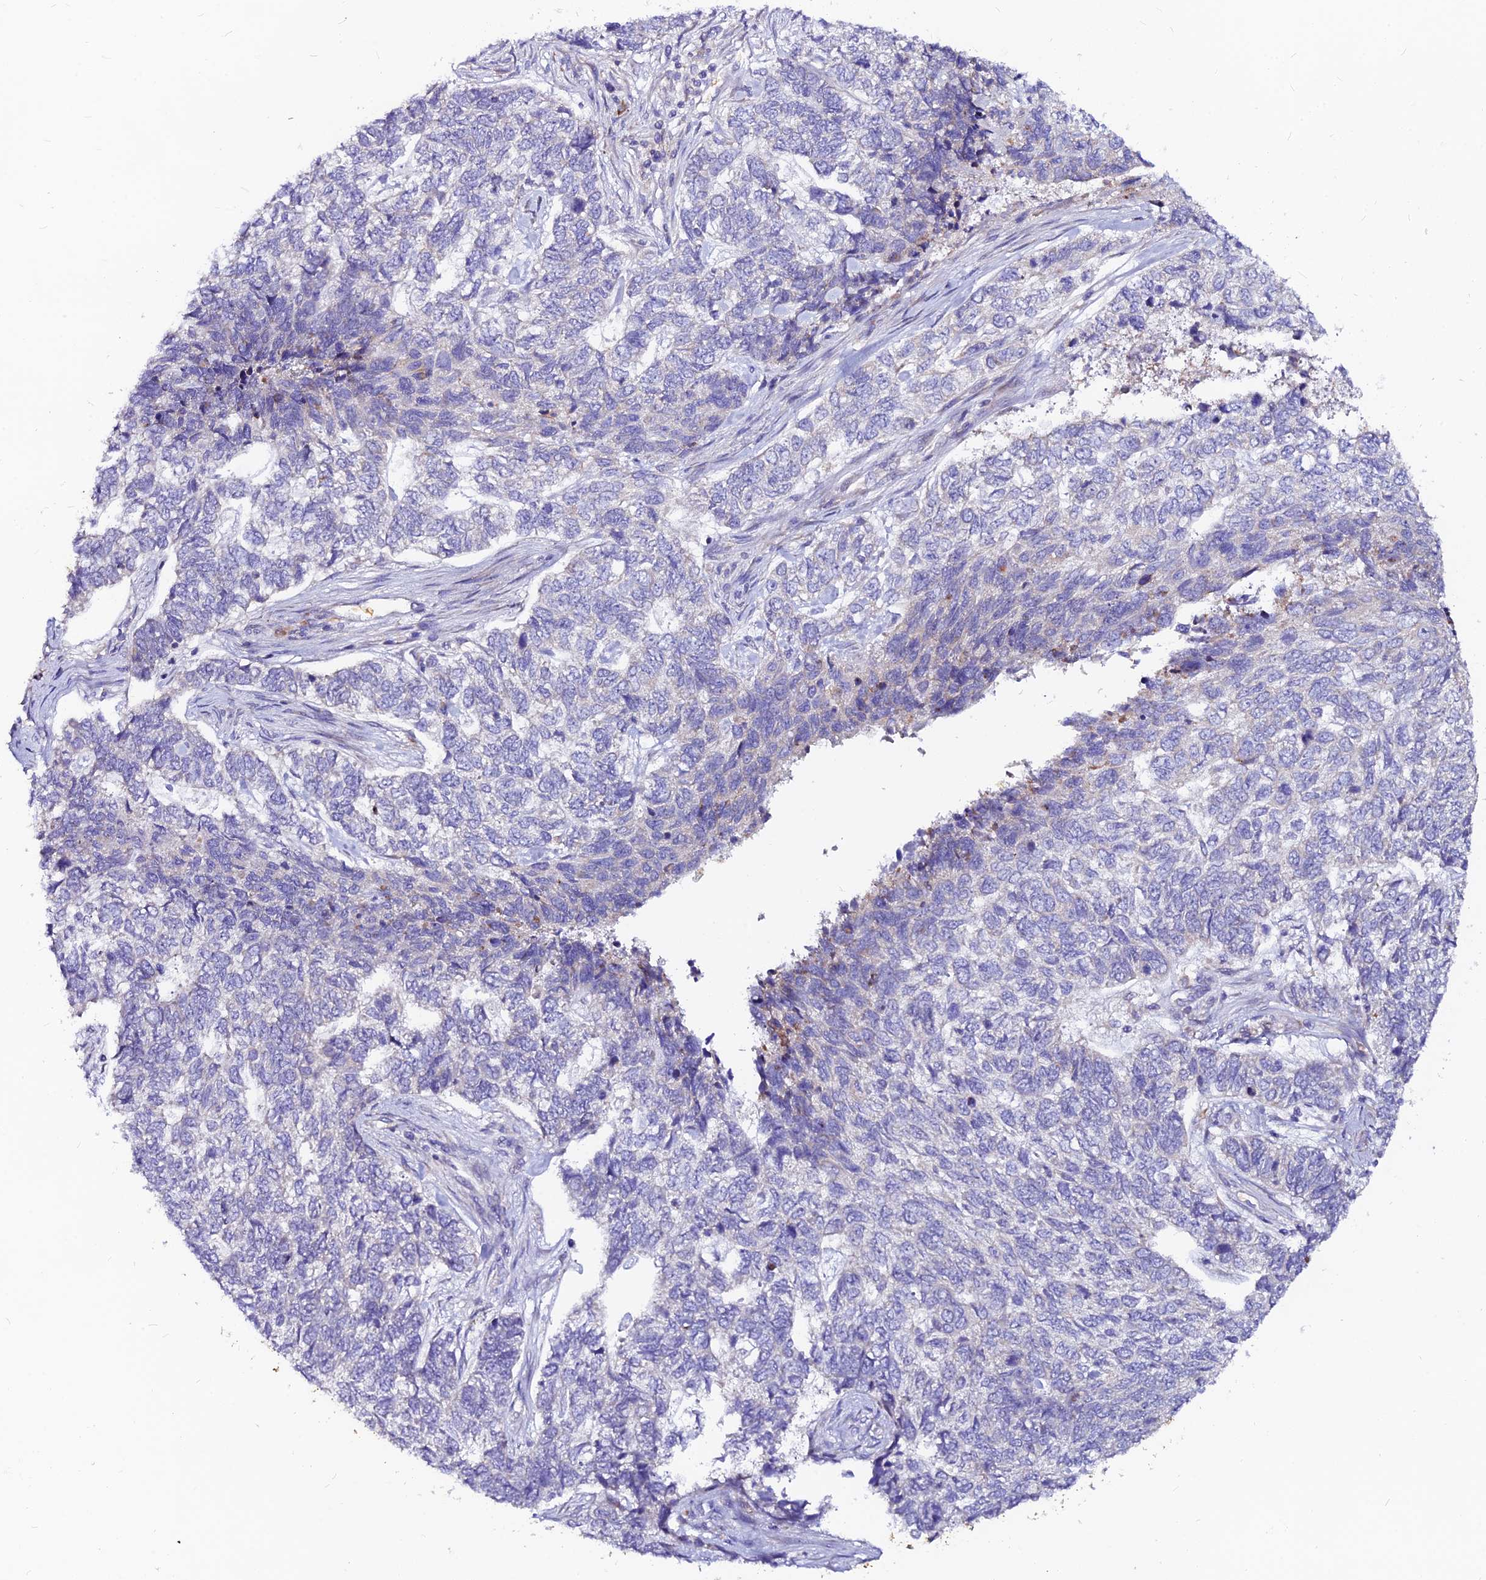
{"staining": {"intensity": "negative", "quantity": "none", "location": "none"}, "tissue": "skin cancer", "cell_type": "Tumor cells", "image_type": "cancer", "snomed": [{"axis": "morphology", "description": "Basal cell carcinoma"}, {"axis": "topography", "description": "Skin"}], "caption": "A histopathology image of human skin cancer (basal cell carcinoma) is negative for staining in tumor cells. (Stains: DAB immunohistochemistry with hematoxylin counter stain, Microscopy: brightfield microscopy at high magnification).", "gene": "DENND2D", "patient": {"sex": "female", "age": 65}}